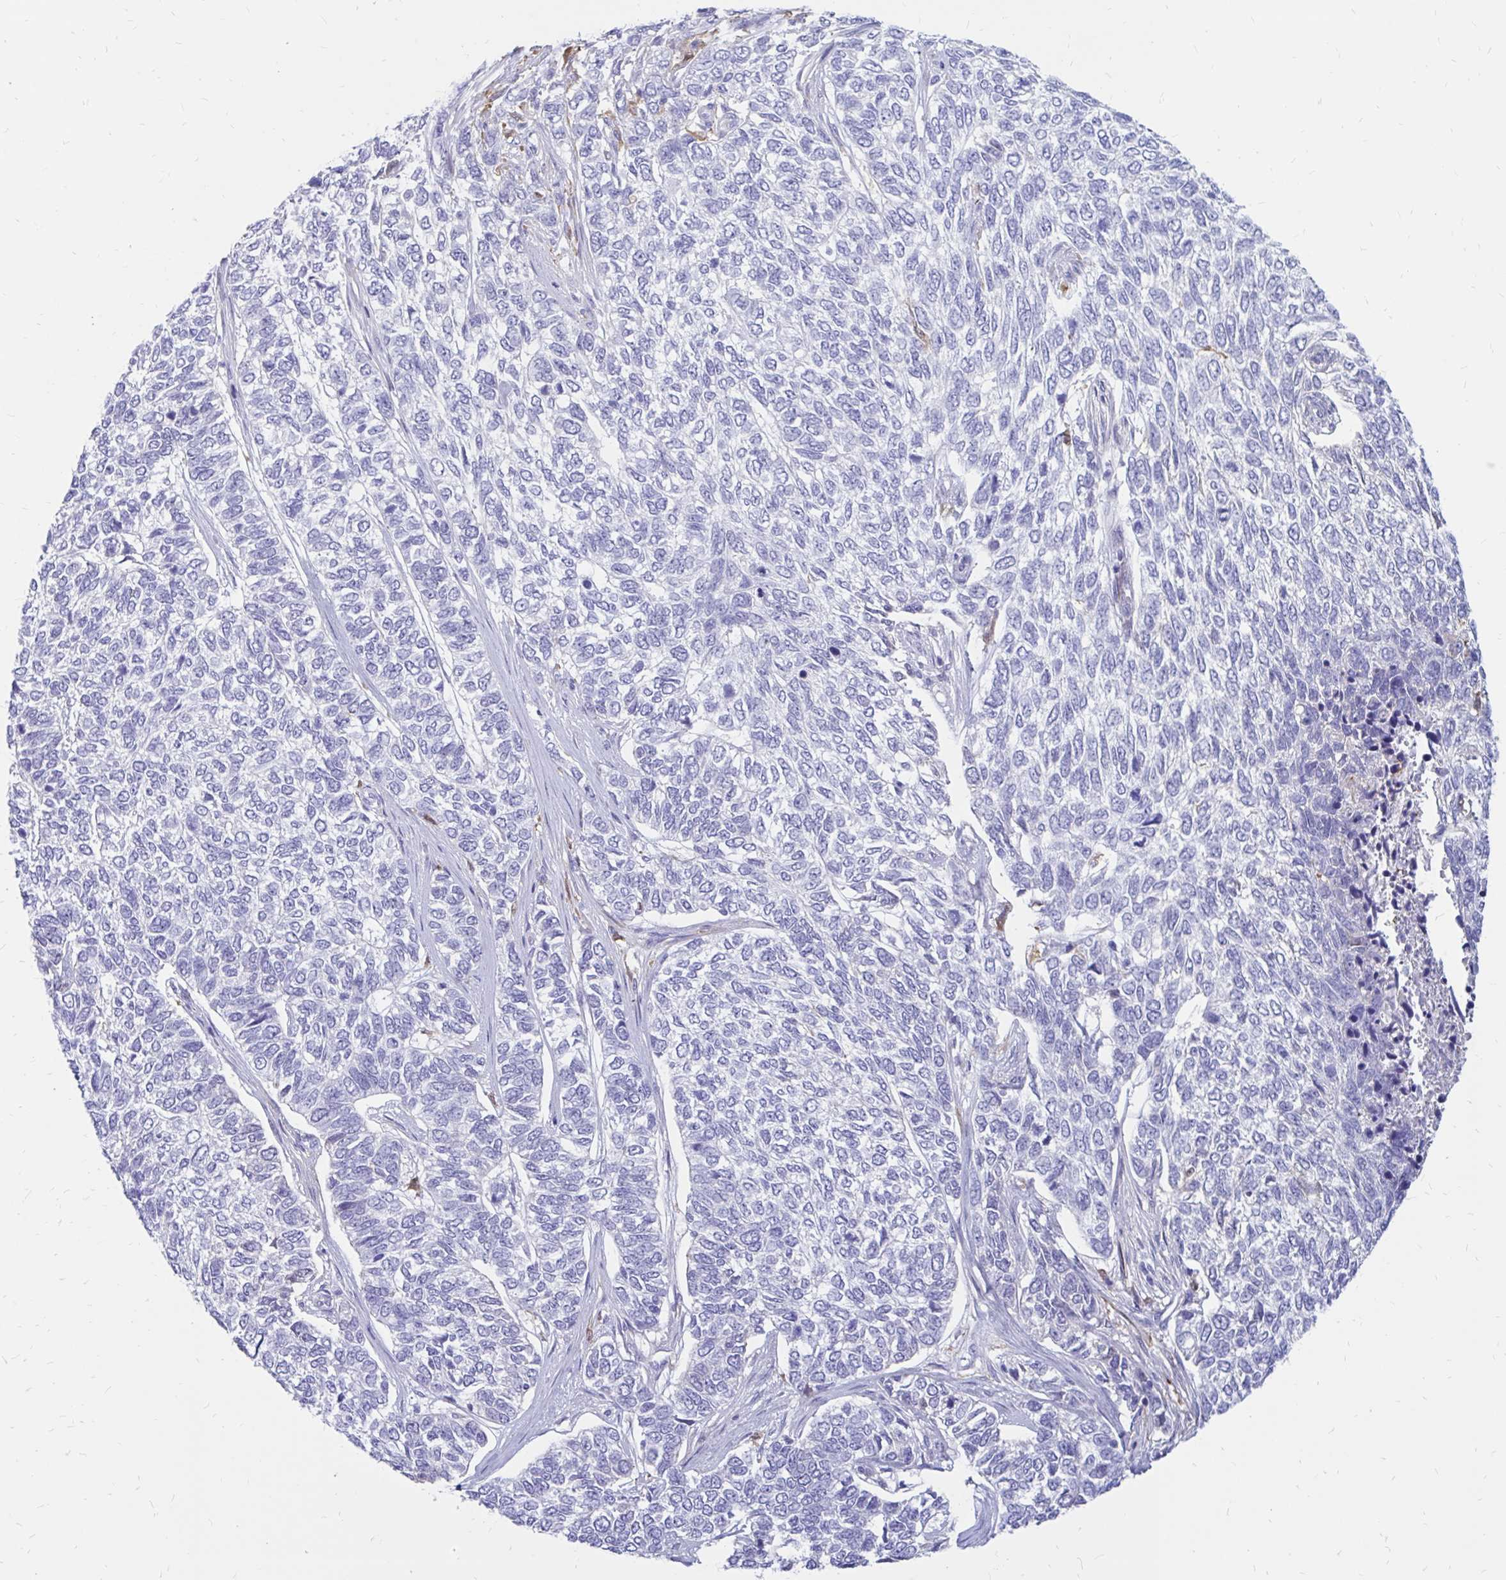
{"staining": {"intensity": "negative", "quantity": "none", "location": "none"}, "tissue": "skin cancer", "cell_type": "Tumor cells", "image_type": "cancer", "snomed": [{"axis": "morphology", "description": "Basal cell carcinoma"}, {"axis": "topography", "description": "Skin"}], "caption": "Basal cell carcinoma (skin) was stained to show a protein in brown. There is no significant positivity in tumor cells.", "gene": "IGSF5", "patient": {"sex": "female", "age": 65}}